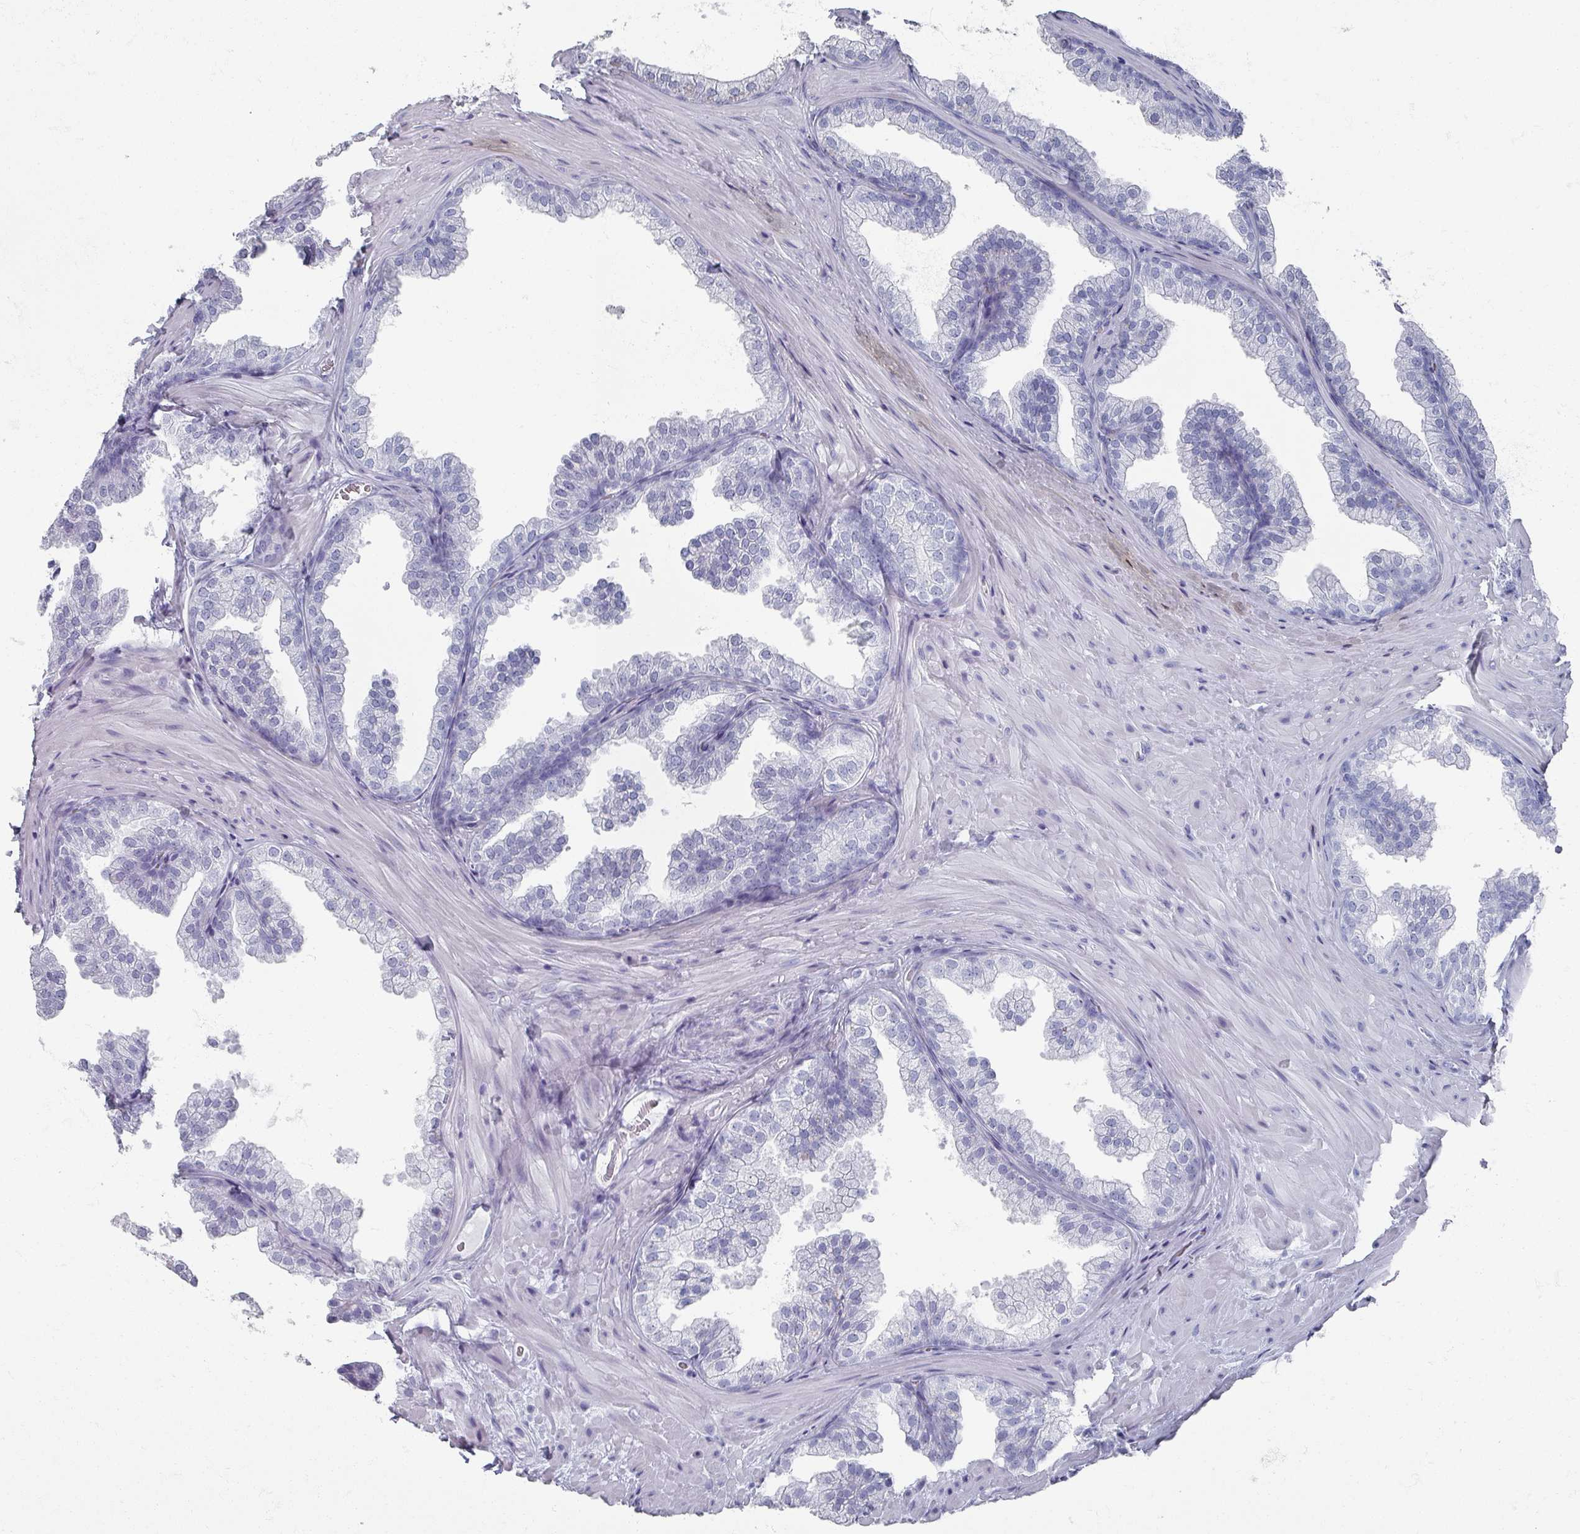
{"staining": {"intensity": "negative", "quantity": "none", "location": "none"}, "tissue": "prostate", "cell_type": "Glandular cells", "image_type": "normal", "snomed": [{"axis": "morphology", "description": "Normal tissue, NOS"}, {"axis": "topography", "description": "Prostate"}], "caption": "The immunohistochemistry (IHC) image has no significant expression in glandular cells of prostate. Nuclei are stained in blue.", "gene": "OMG", "patient": {"sex": "male", "age": 37}}